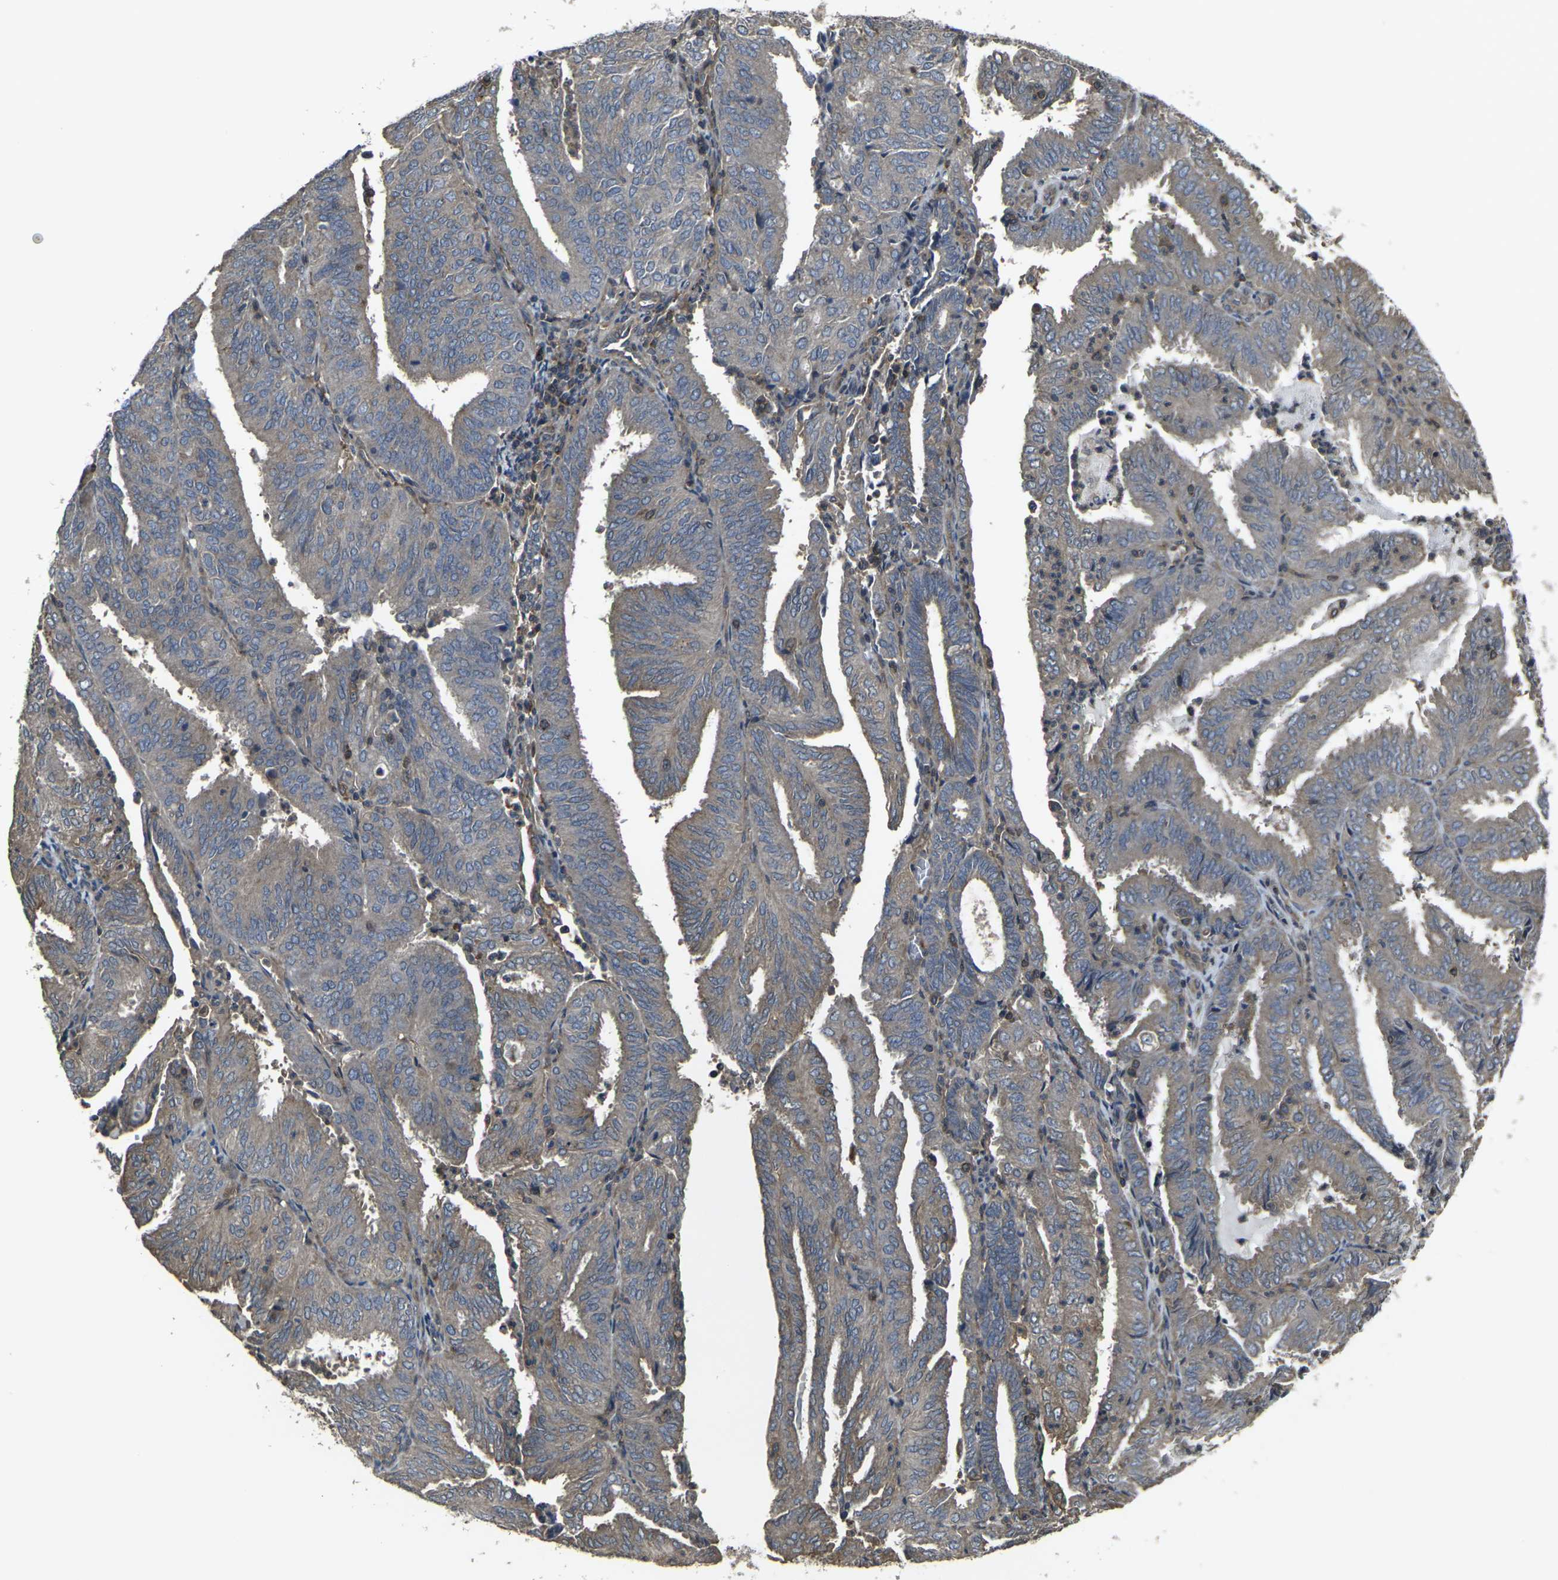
{"staining": {"intensity": "weak", "quantity": ">75%", "location": "cytoplasmic/membranous"}, "tissue": "endometrial cancer", "cell_type": "Tumor cells", "image_type": "cancer", "snomed": [{"axis": "morphology", "description": "Adenocarcinoma, NOS"}, {"axis": "topography", "description": "Uterus"}], "caption": "Immunohistochemistry (DAB) staining of endometrial adenocarcinoma displays weak cytoplasmic/membranous protein positivity in approximately >75% of tumor cells.", "gene": "PRKACB", "patient": {"sex": "female", "age": 60}}